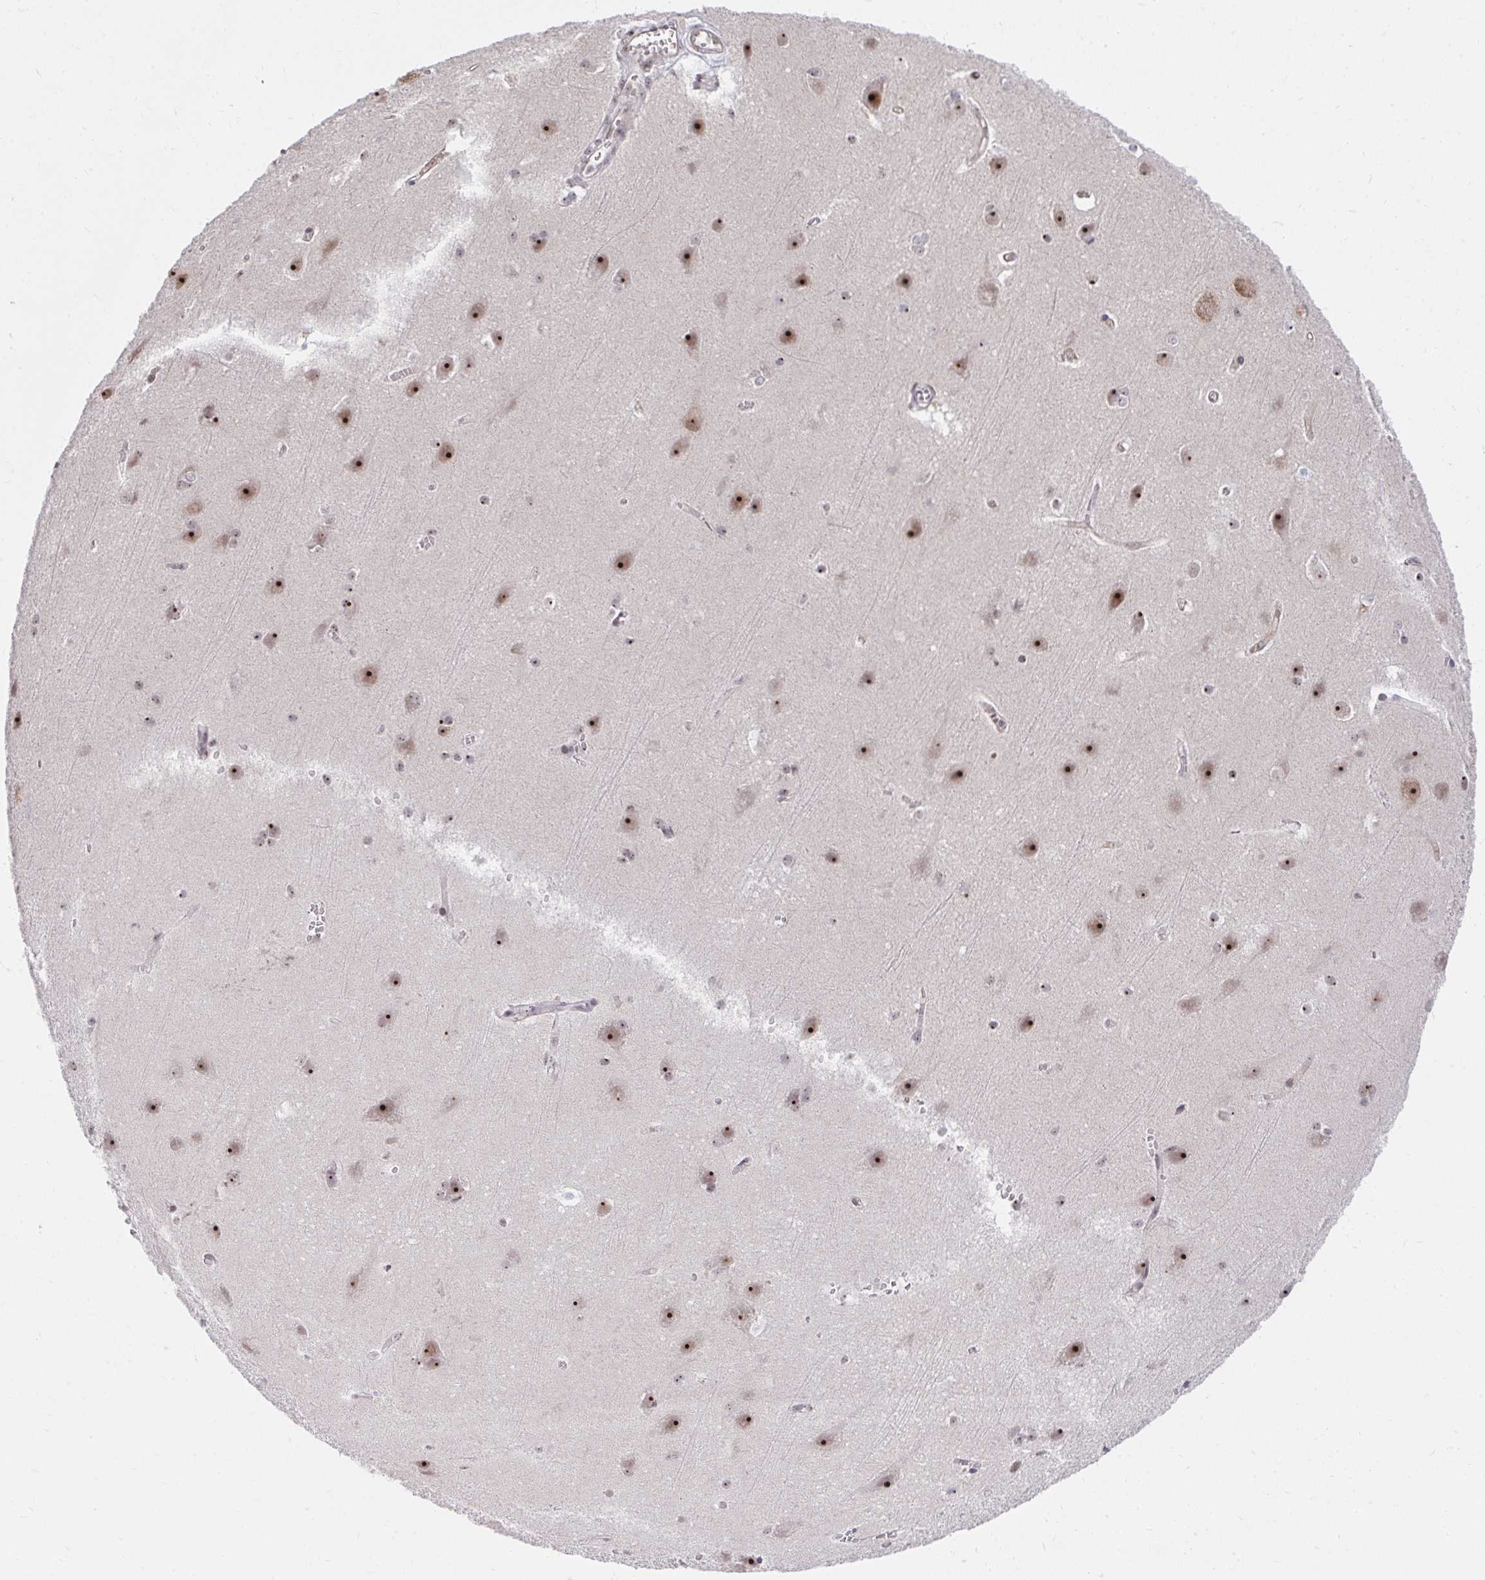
{"staining": {"intensity": "negative", "quantity": "none", "location": "none"}, "tissue": "cerebral cortex", "cell_type": "Endothelial cells", "image_type": "normal", "snomed": [{"axis": "morphology", "description": "Normal tissue, NOS"}, {"axis": "topography", "description": "Cerebral cortex"}], "caption": "The photomicrograph shows no significant staining in endothelial cells of cerebral cortex.", "gene": "HIRA", "patient": {"sex": "male", "age": 37}}